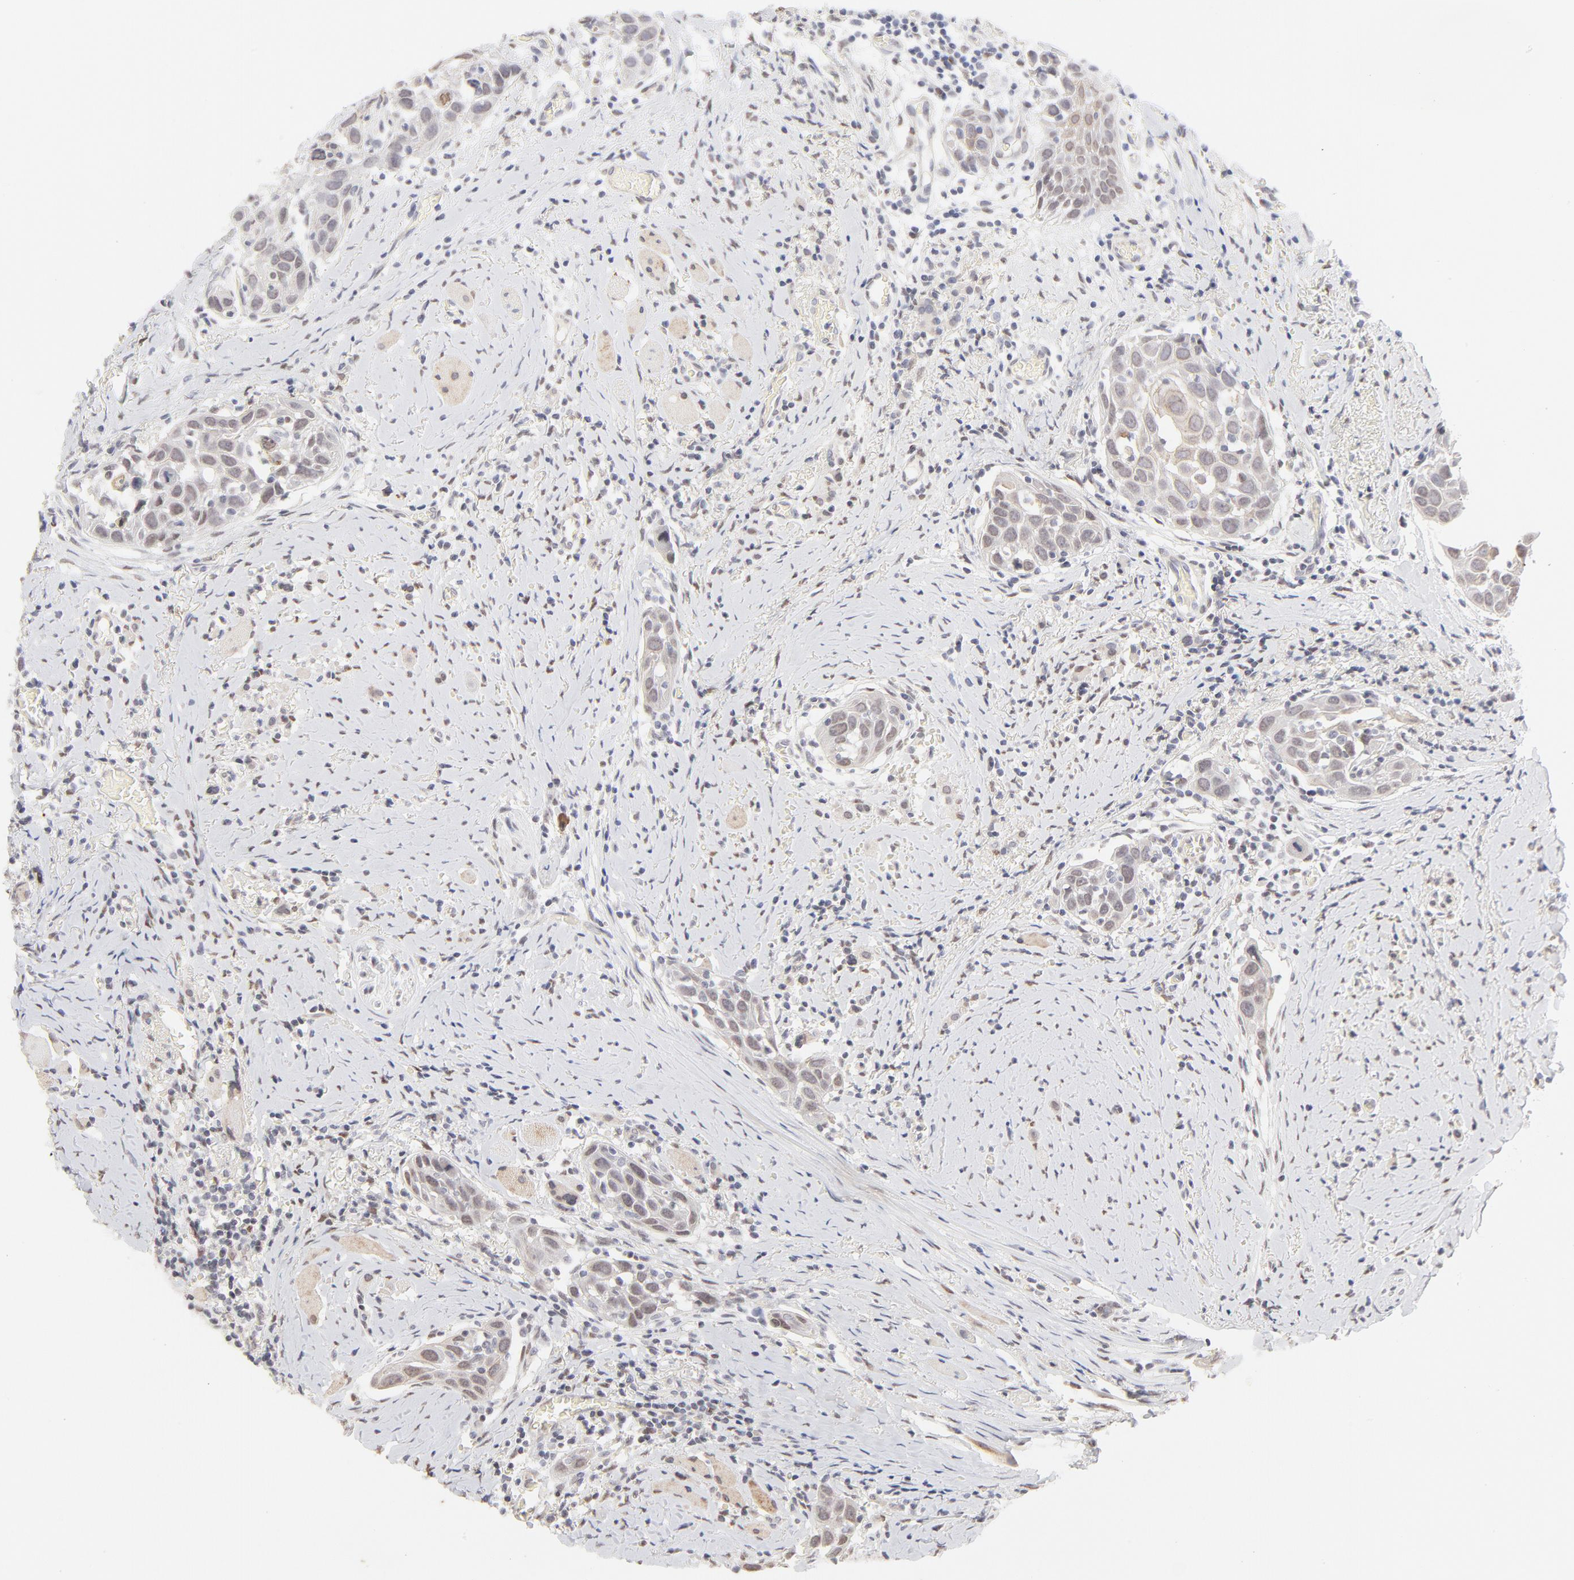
{"staining": {"intensity": "weak", "quantity": "<25%", "location": "cytoplasmic/membranous"}, "tissue": "head and neck cancer", "cell_type": "Tumor cells", "image_type": "cancer", "snomed": [{"axis": "morphology", "description": "Squamous cell carcinoma, NOS"}, {"axis": "topography", "description": "Oral tissue"}, {"axis": "topography", "description": "Head-Neck"}], "caption": "There is no significant expression in tumor cells of head and neck cancer.", "gene": "PBX3", "patient": {"sex": "female", "age": 50}}